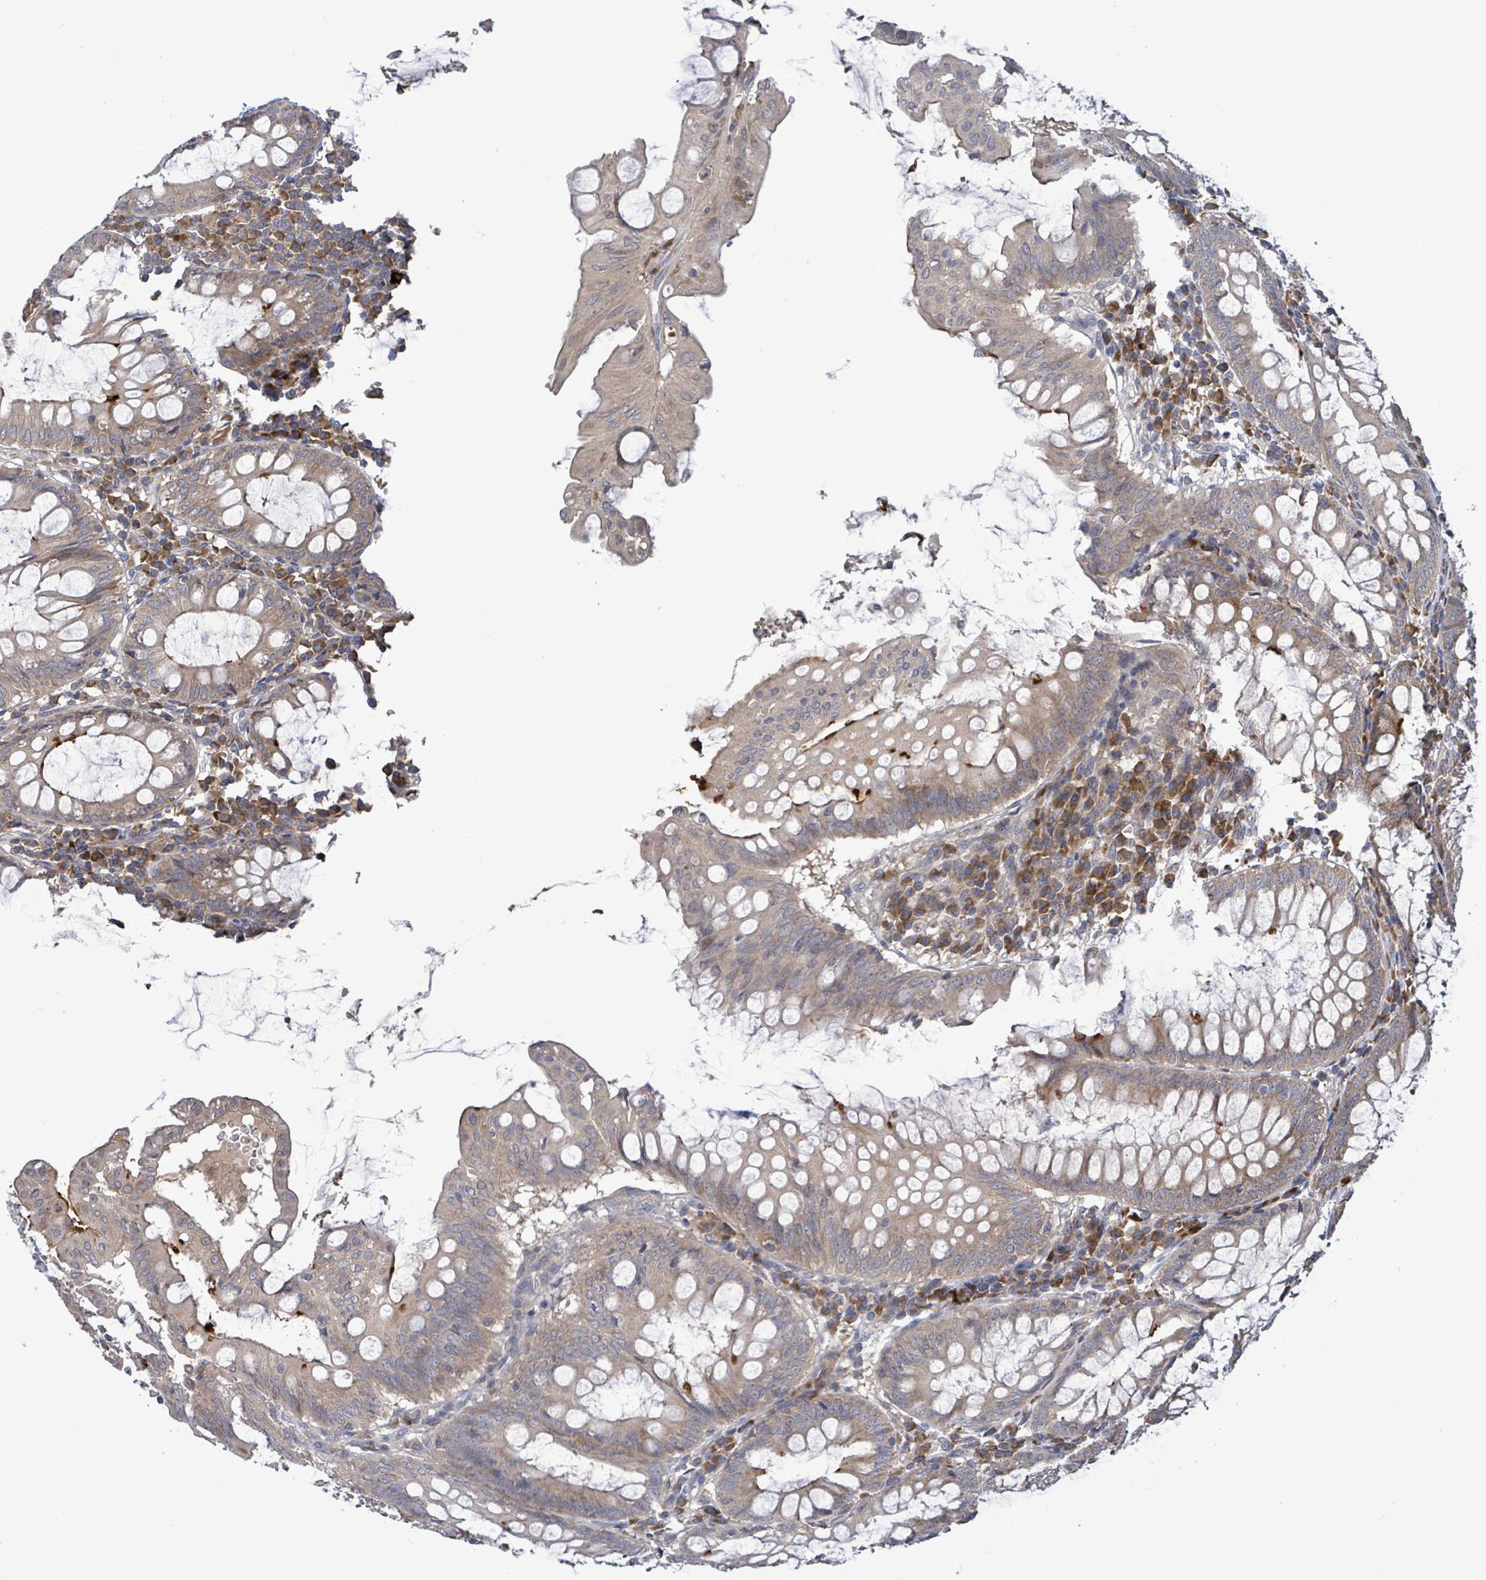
{"staining": {"intensity": "moderate", "quantity": "25%-75%", "location": "cytoplasmic/membranous"}, "tissue": "appendix", "cell_type": "Glandular cells", "image_type": "normal", "snomed": [{"axis": "morphology", "description": "Normal tissue, NOS"}, {"axis": "topography", "description": "Appendix"}], "caption": "This micrograph shows immunohistochemistry (IHC) staining of benign appendix, with medium moderate cytoplasmic/membranous staining in about 25%-75% of glandular cells.", "gene": "SERPINE3", "patient": {"sex": "male", "age": 83}}